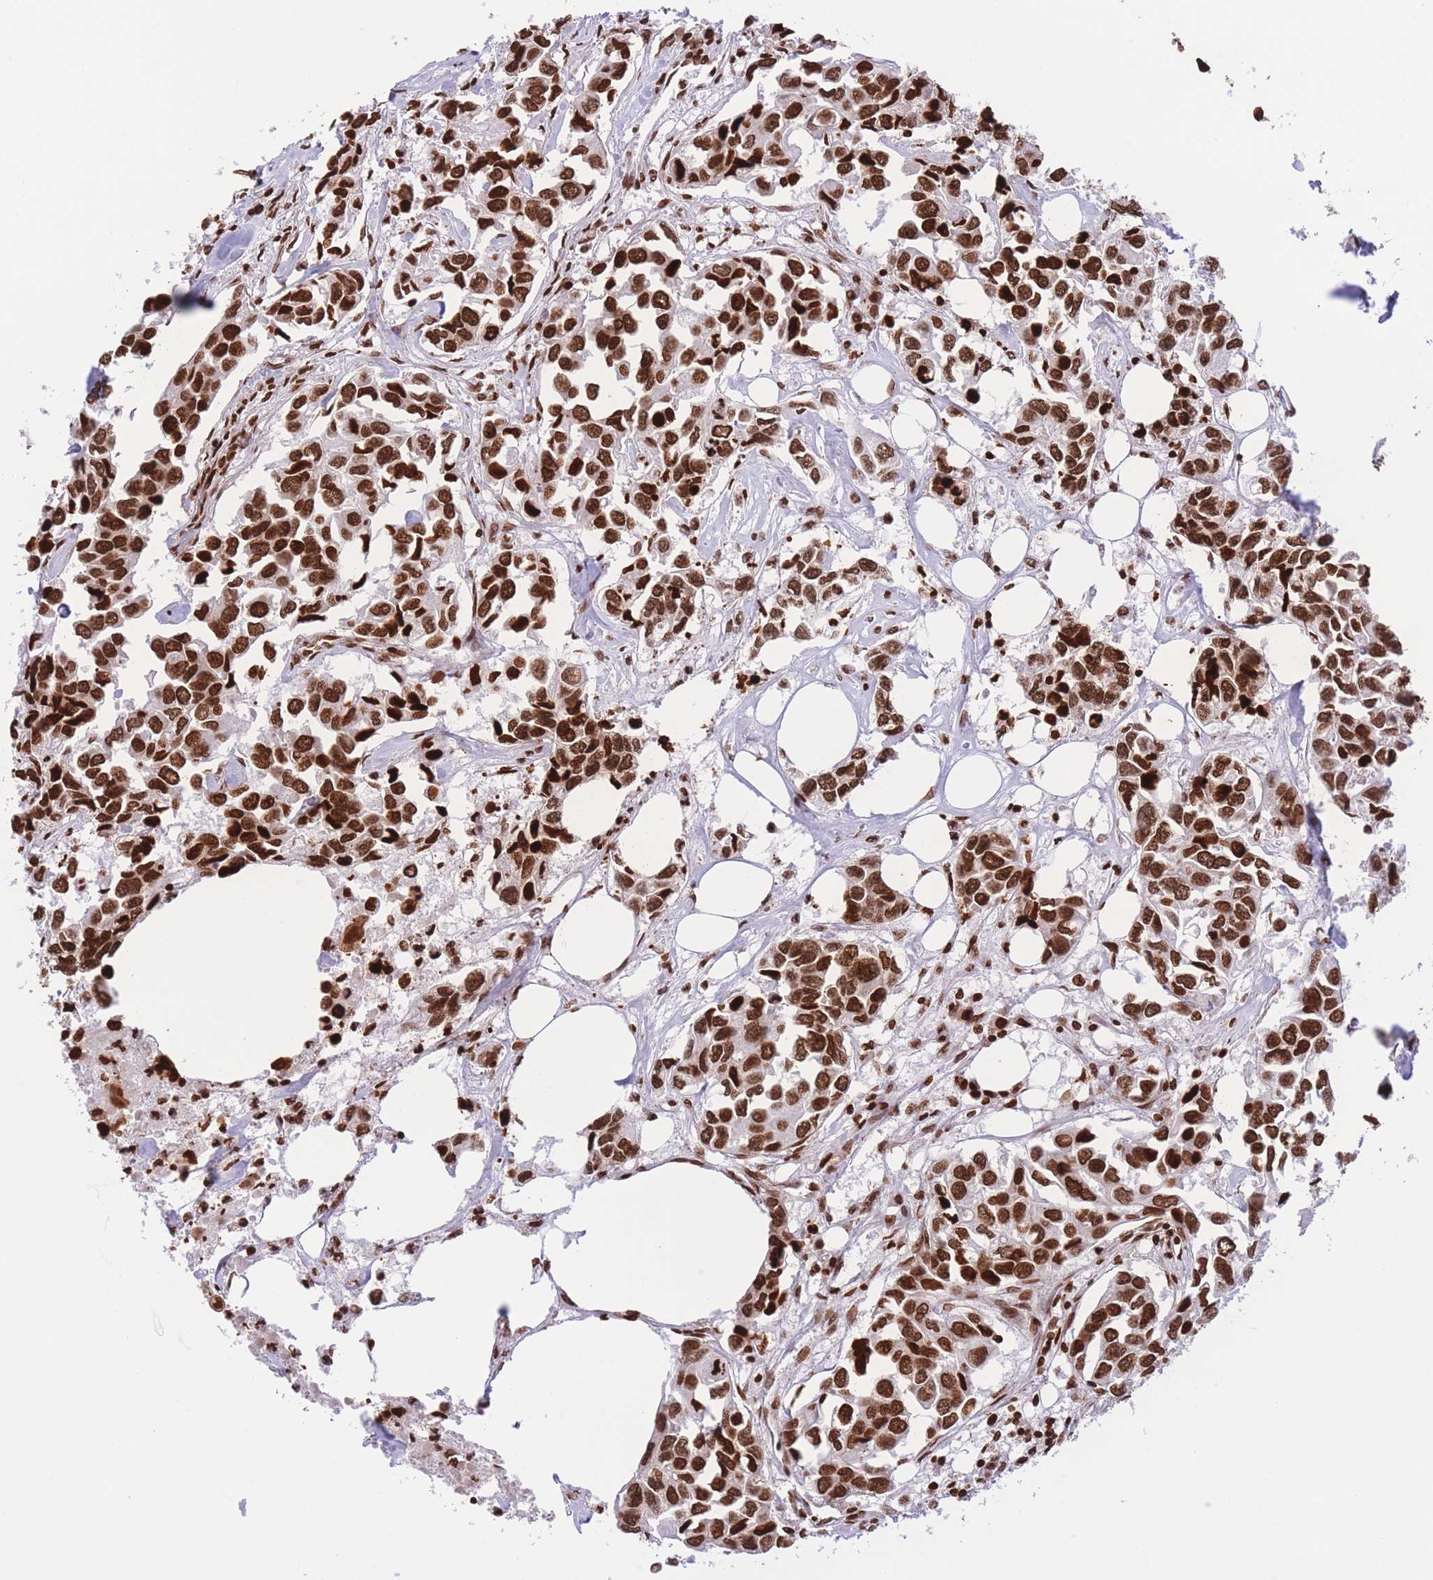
{"staining": {"intensity": "strong", "quantity": ">75%", "location": "nuclear"}, "tissue": "breast cancer", "cell_type": "Tumor cells", "image_type": "cancer", "snomed": [{"axis": "morphology", "description": "Duct carcinoma"}, {"axis": "topography", "description": "Breast"}], "caption": "An immunohistochemistry (IHC) histopathology image of tumor tissue is shown. Protein staining in brown labels strong nuclear positivity in breast cancer within tumor cells.", "gene": "H2BC11", "patient": {"sex": "female", "age": 83}}